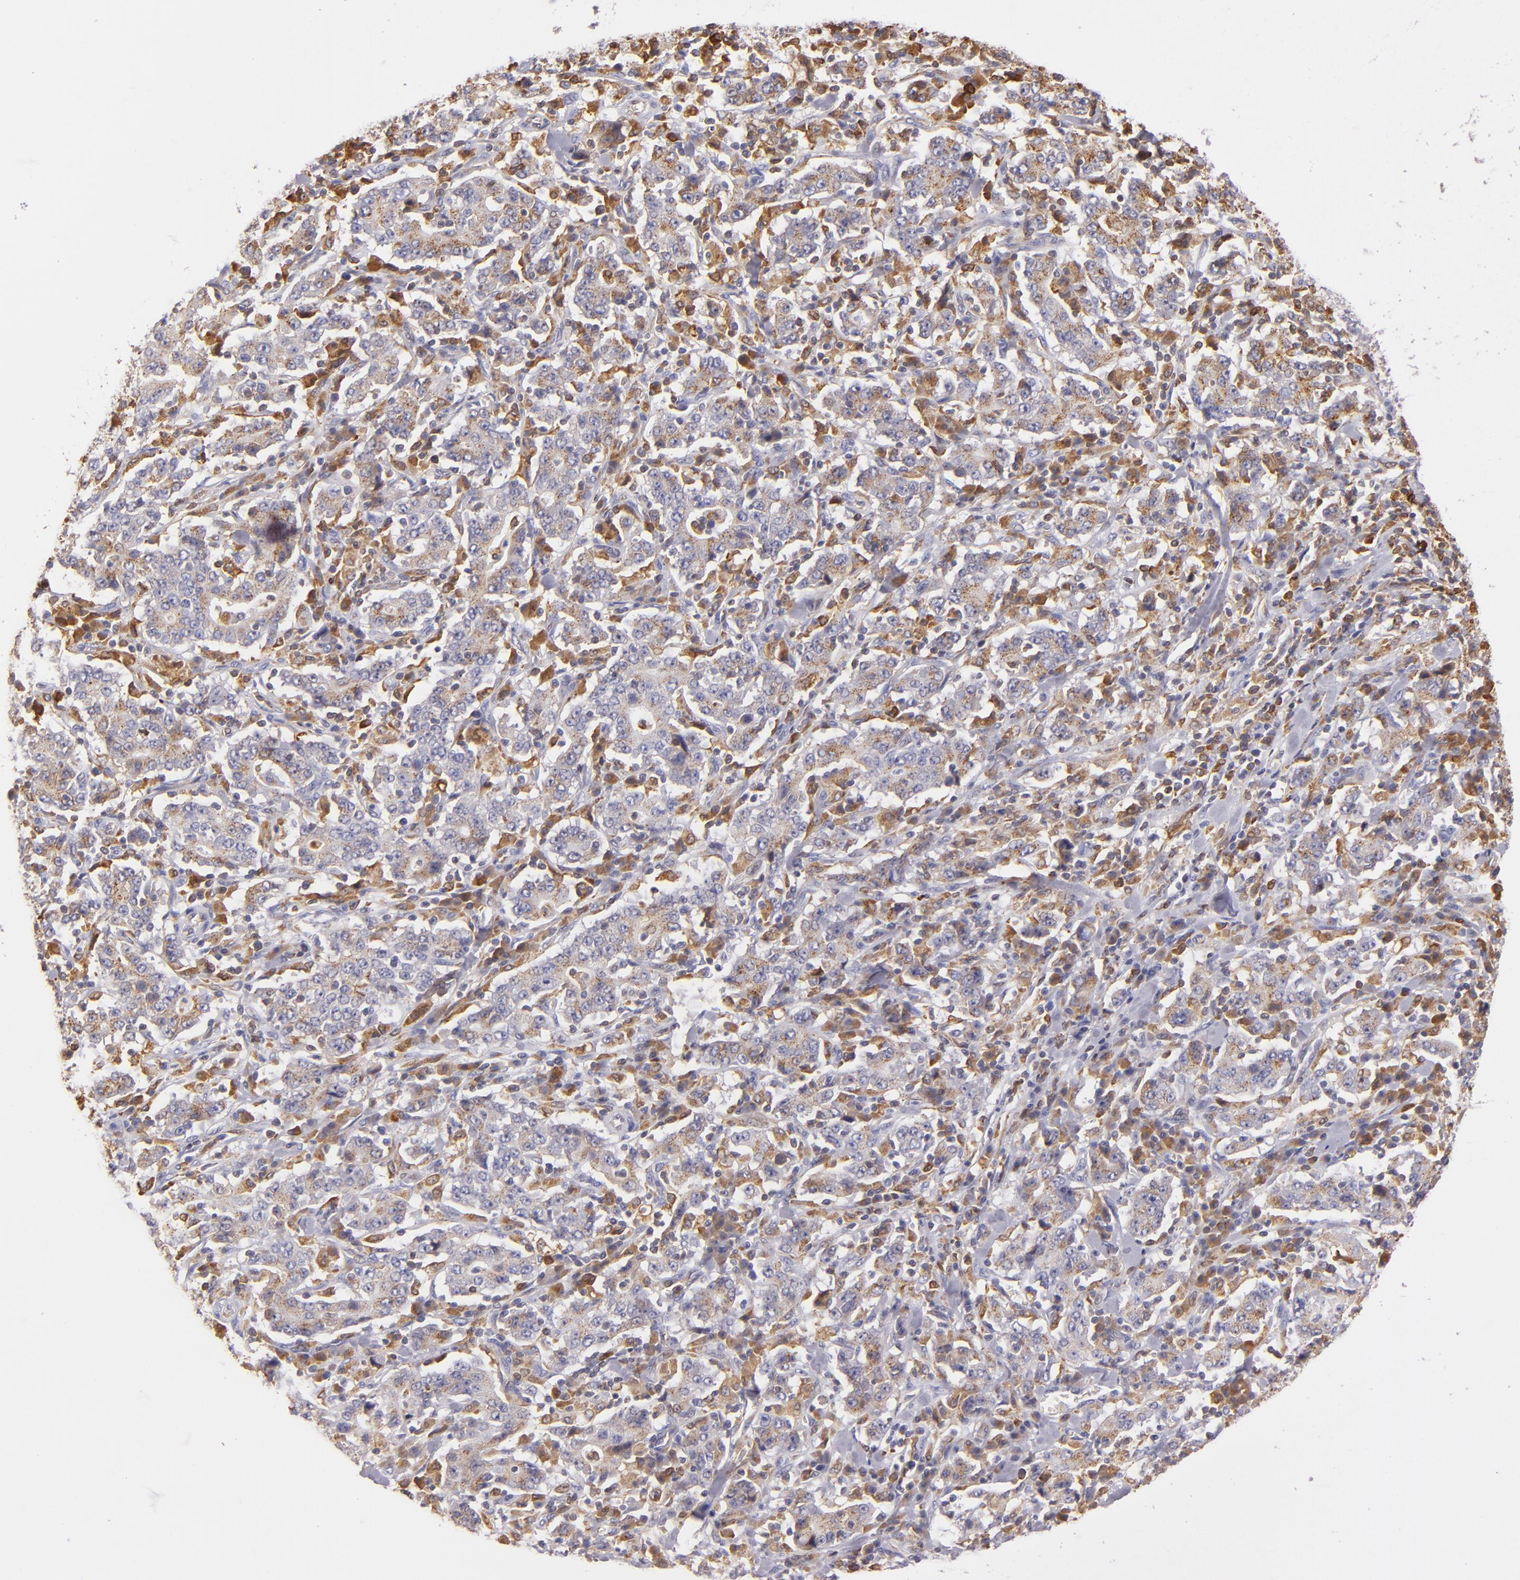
{"staining": {"intensity": "weak", "quantity": "25%-75%", "location": "cytoplasmic/membranous"}, "tissue": "stomach cancer", "cell_type": "Tumor cells", "image_type": "cancer", "snomed": [{"axis": "morphology", "description": "Normal tissue, NOS"}, {"axis": "morphology", "description": "Adenocarcinoma, NOS"}, {"axis": "topography", "description": "Stomach, upper"}, {"axis": "topography", "description": "Stomach"}], "caption": "Adenocarcinoma (stomach) stained for a protein displays weak cytoplasmic/membranous positivity in tumor cells. (DAB (3,3'-diaminobenzidine) = brown stain, brightfield microscopy at high magnification).", "gene": "CD74", "patient": {"sex": "male", "age": 59}}